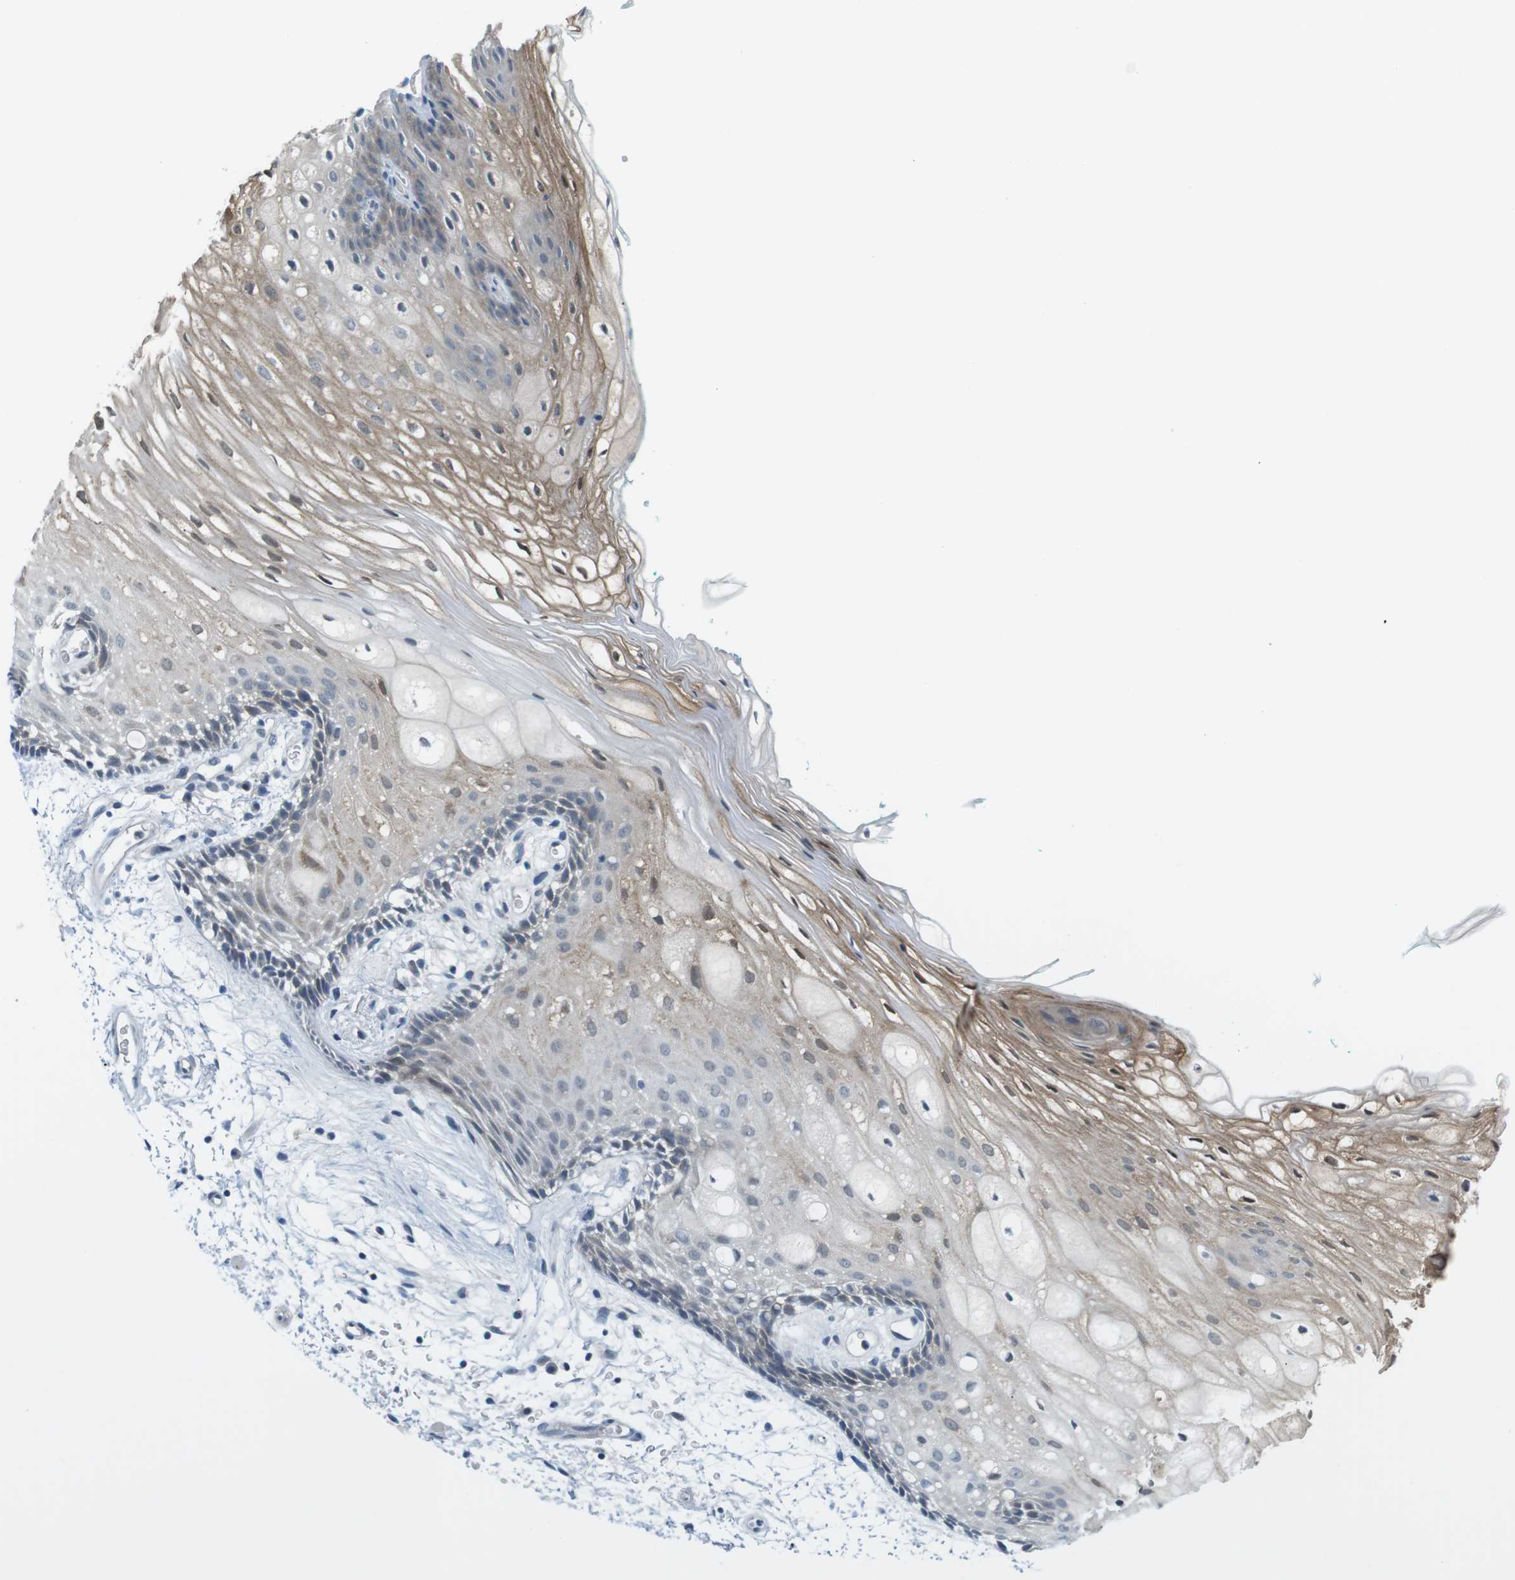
{"staining": {"intensity": "weak", "quantity": "25%-75%", "location": "cytoplasmic/membranous"}, "tissue": "oral mucosa", "cell_type": "Squamous epithelial cells", "image_type": "normal", "snomed": [{"axis": "morphology", "description": "Normal tissue, NOS"}, {"axis": "topography", "description": "Skeletal muscle"}, {"axis": "topography", "description": "Oral tissue"}, {"axis": "topography", "description": "Peripheral nerve tissue"}], "caption": "Weak cytoplasmic/membranous protein staining is identified in approximately 25%-75% of squamous epithelial cells in oral mucosa.", "gene": "RTN3", "patient": {"sex": "female", "age": 84}}